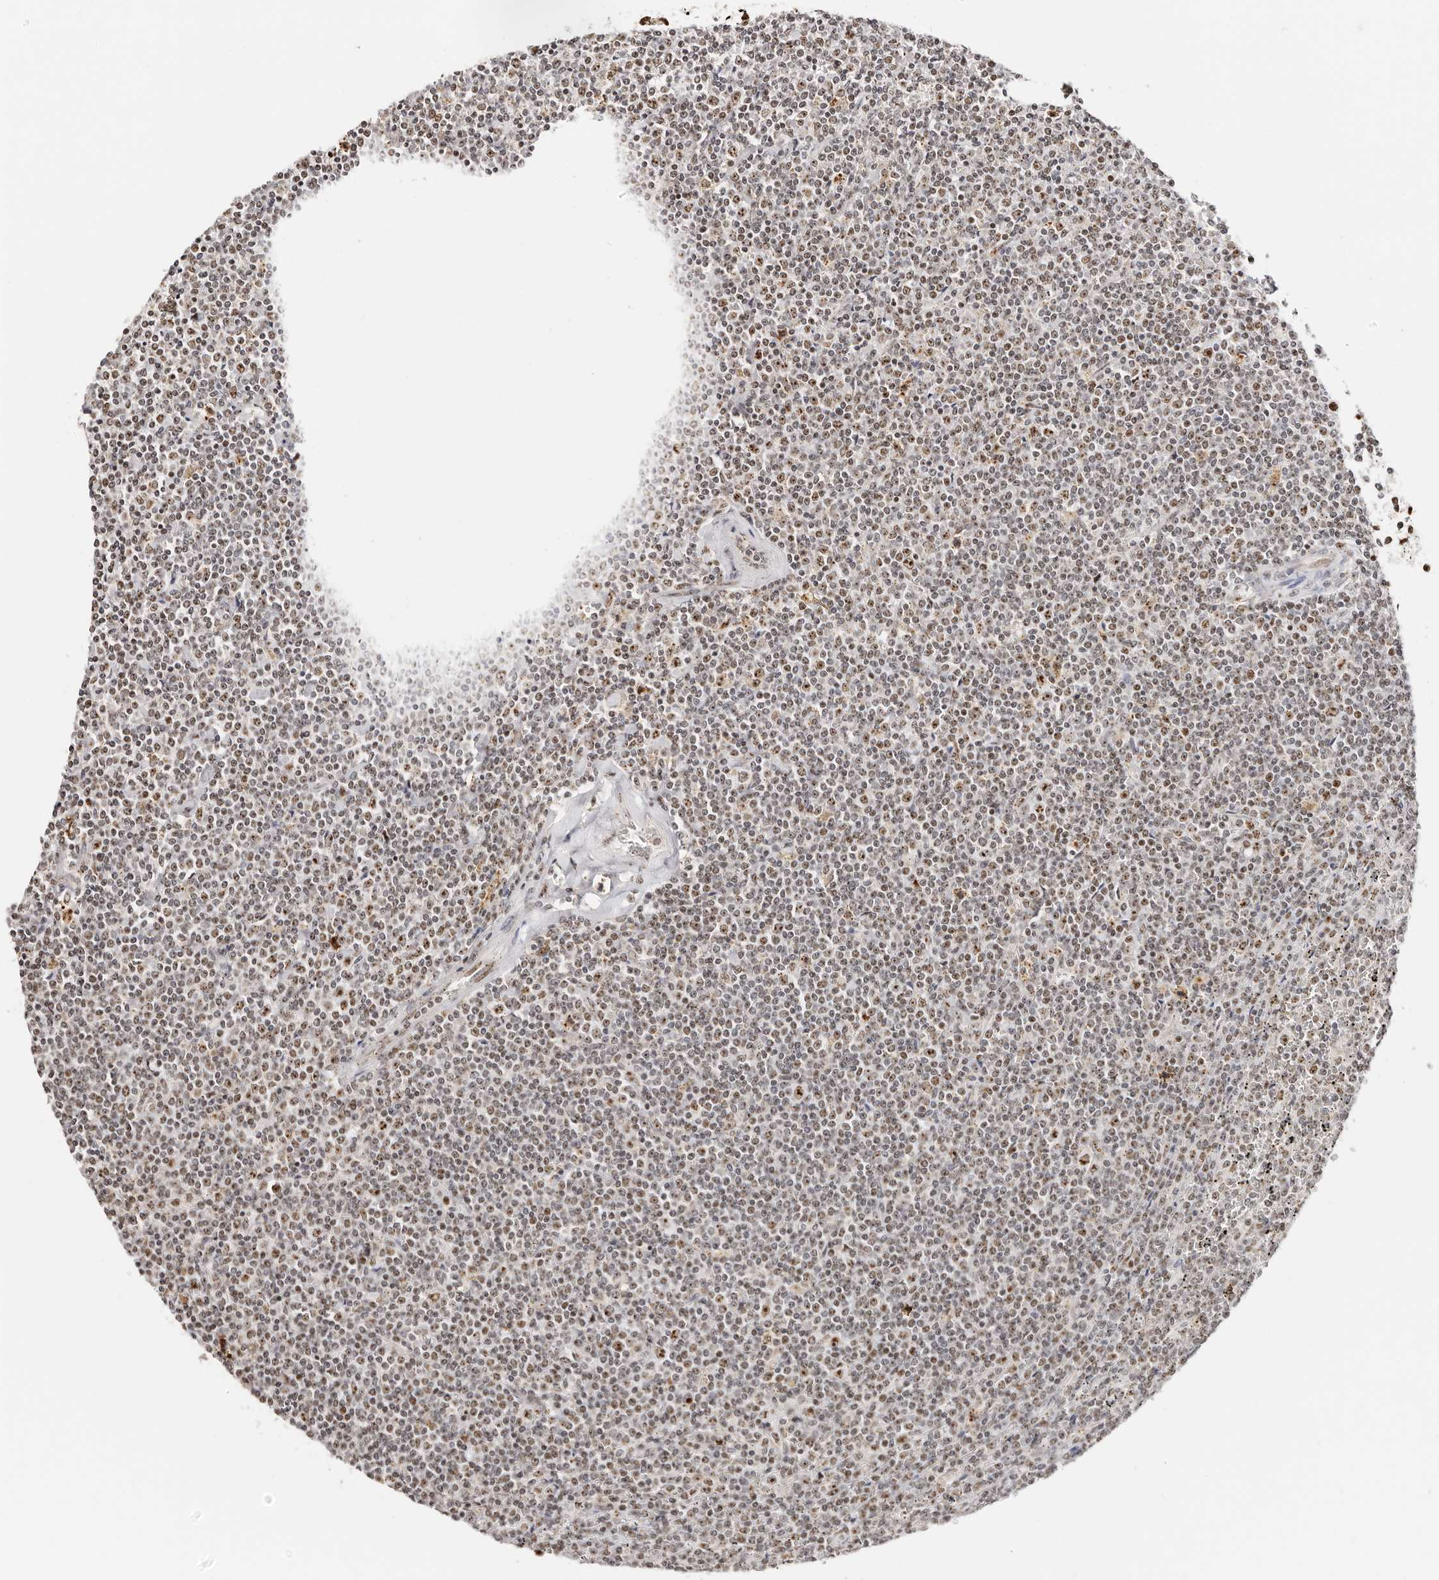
{"staining": {"intensity": "weak", "quantity": "<25%", "location": "nuclear"}, "tissue": "lymphoma", "cell_type": "Tumor cells", "image_type": "cancer", "snomed": [{"axis": "morphology", "description": "Malignant lymphoma, non-Hodgkin's type, Low grade"}, {"axis": "topography", "description": "Spleen"}], "caption": "Micrograph shows no protein staining in tumor cells of lymphoma tissue. (Stains: DAB IHC with hematoxylin counter stain, Microscopy: brightfield microscopy at high magnification).", "gene": "IQGAP3", "patient": {"sex": "female", "age": 19}}